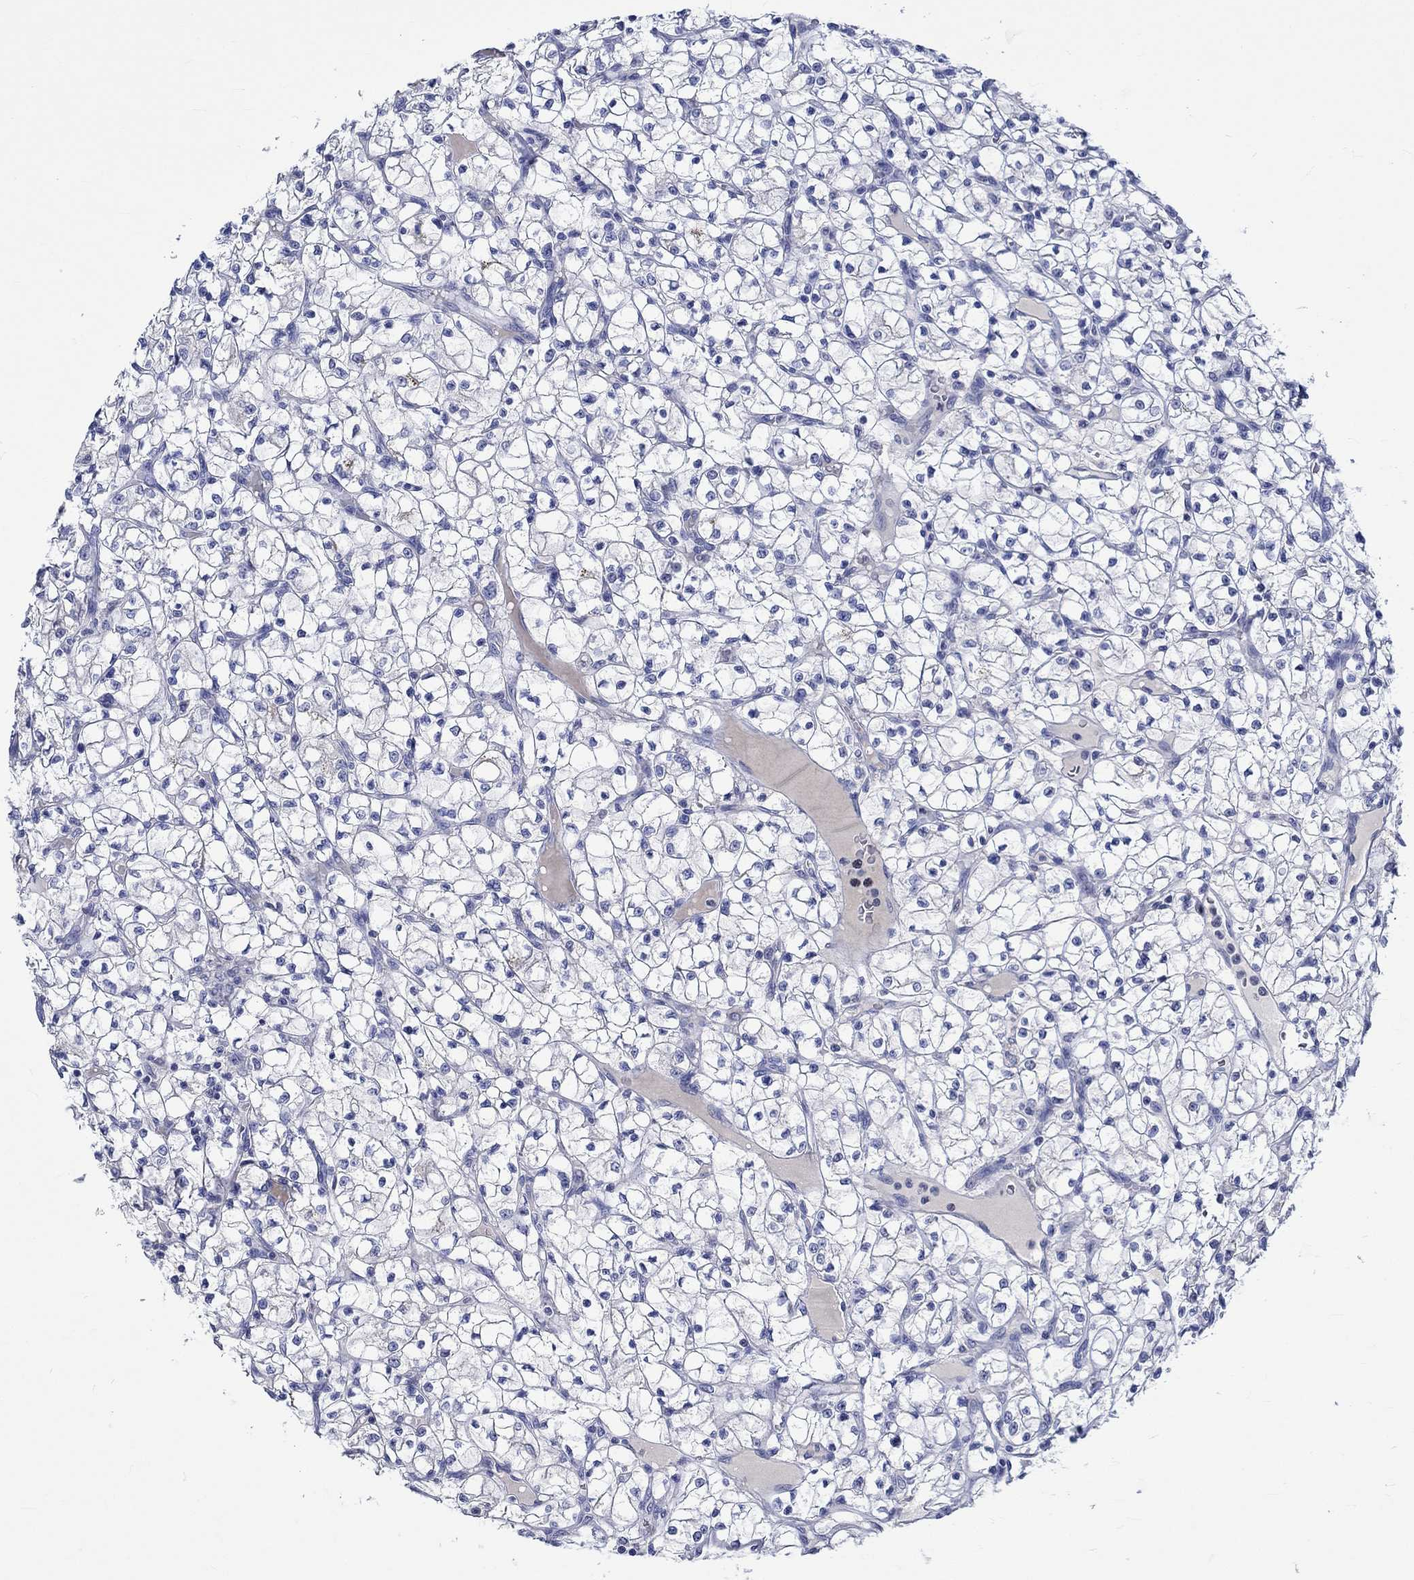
{"staining": {"intensity": "negative", "quantity": "none", "location": "none"}, "tissue": "renal cancer", "cell_type": "Tumor cells", "image_type": "cancer", "snomed": [{"axis": "morphology", "description": "Adenocarcinoma, NOS"}, {"axis": "topography", "description": "Kidney"}], "caption": "Immunohistochemistry image of neoplastic tissue: human renal adenocarcinoma stained with DAB (3,3'-diaminobenzidine) exhibits no significant protein expression in tumor cells.", "gene": "KLHL35", "patient": {"sex": "female", "age": 64}}